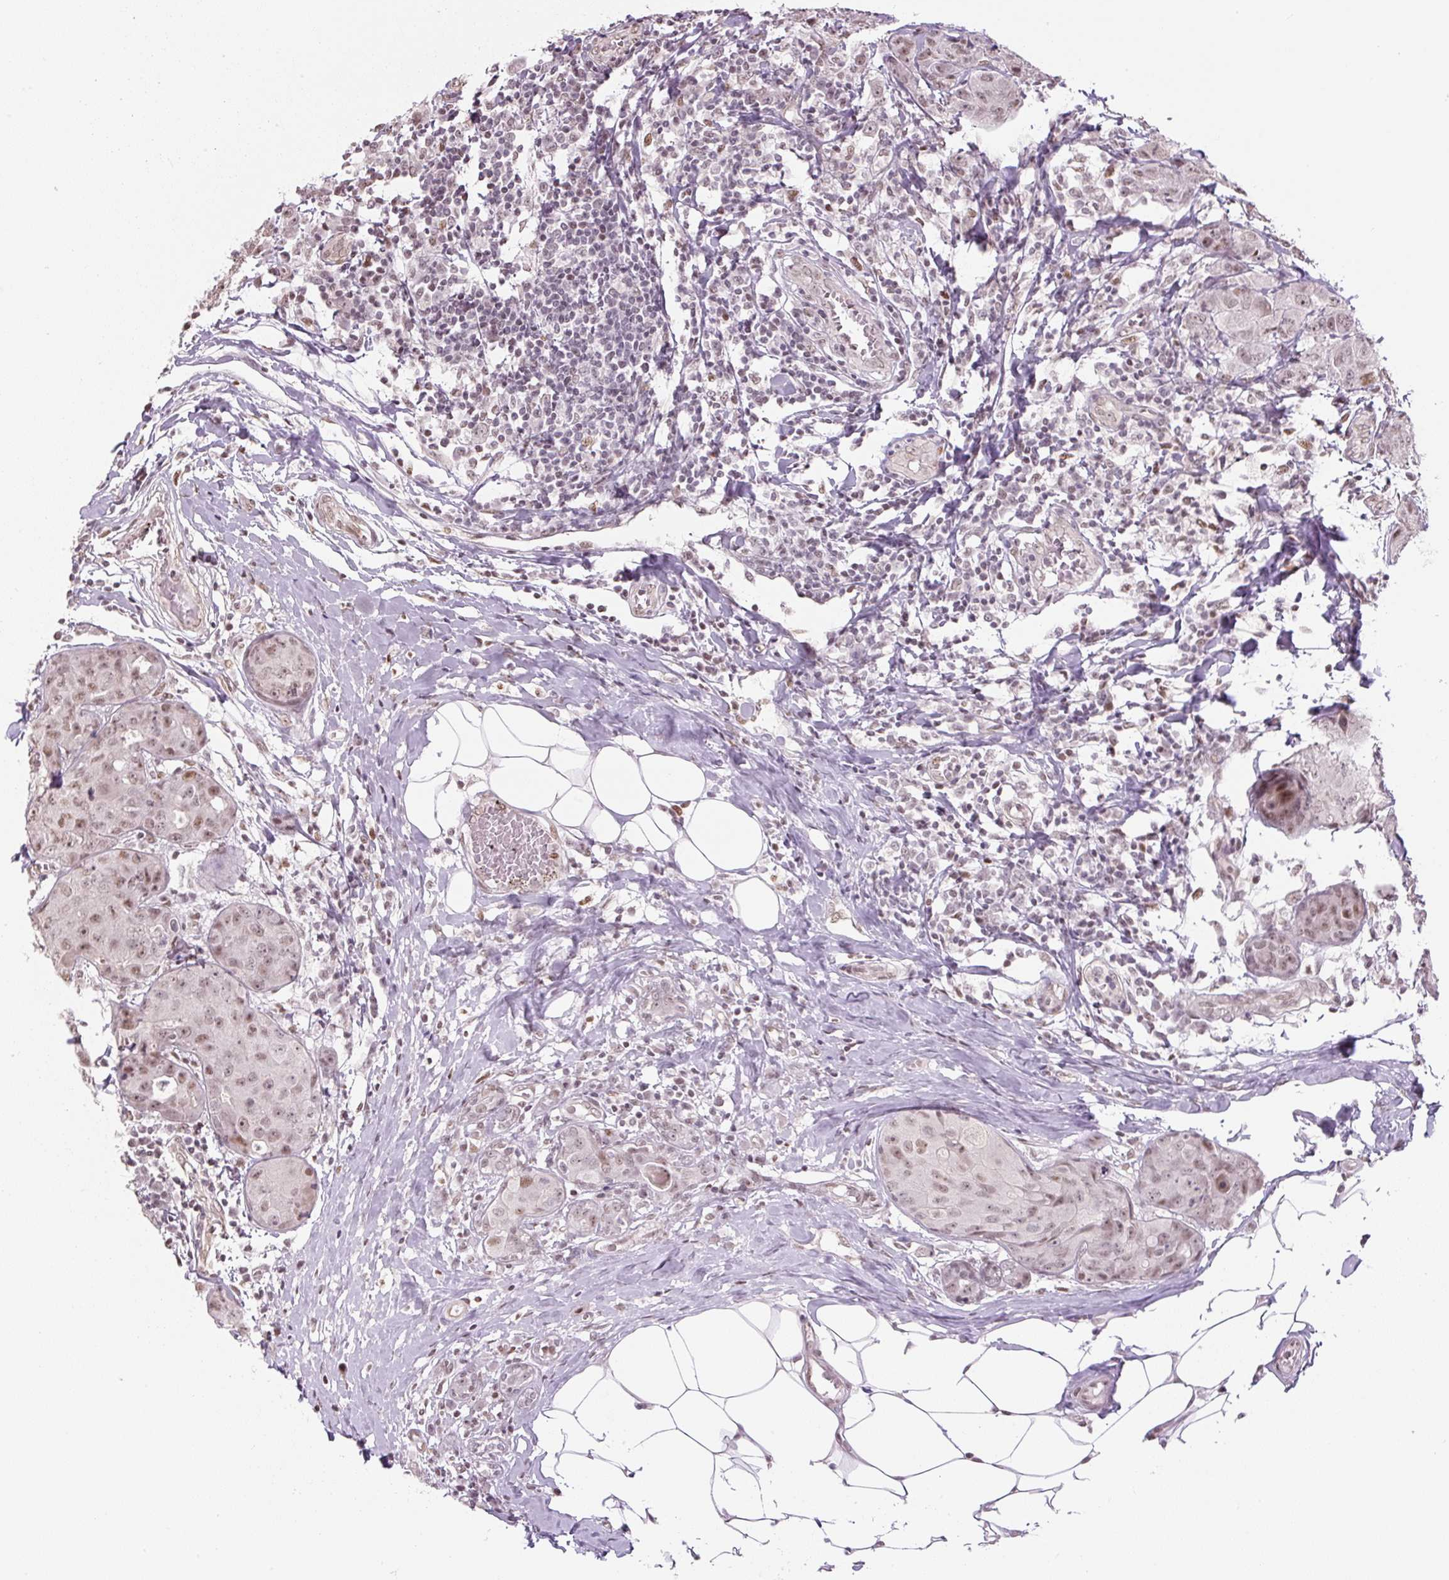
{"staining": {"intensity": "moderate", "quantity": ">75%", "location": "nuclear"}, "tissue": "breast cancer", "cell_type": "Tumor cells", "image_type": "cancer", "snomed": [{"axis": "morphology", "description": "Duct carcinoma"}, {"axis": "topography", "description": "Breast"}], "caption": "Protein staining of breast cancer tissue reveals moderate nuclear staining in about >75% of tumor cells. (Stains: DAB (3,3'-diaminobenzidine) in brown, nuclei in blue, Microscopy: brightfield microscopy at high magnification).", "gene": "TCFL5", "patient": {"sex": "female", "age": 43}}